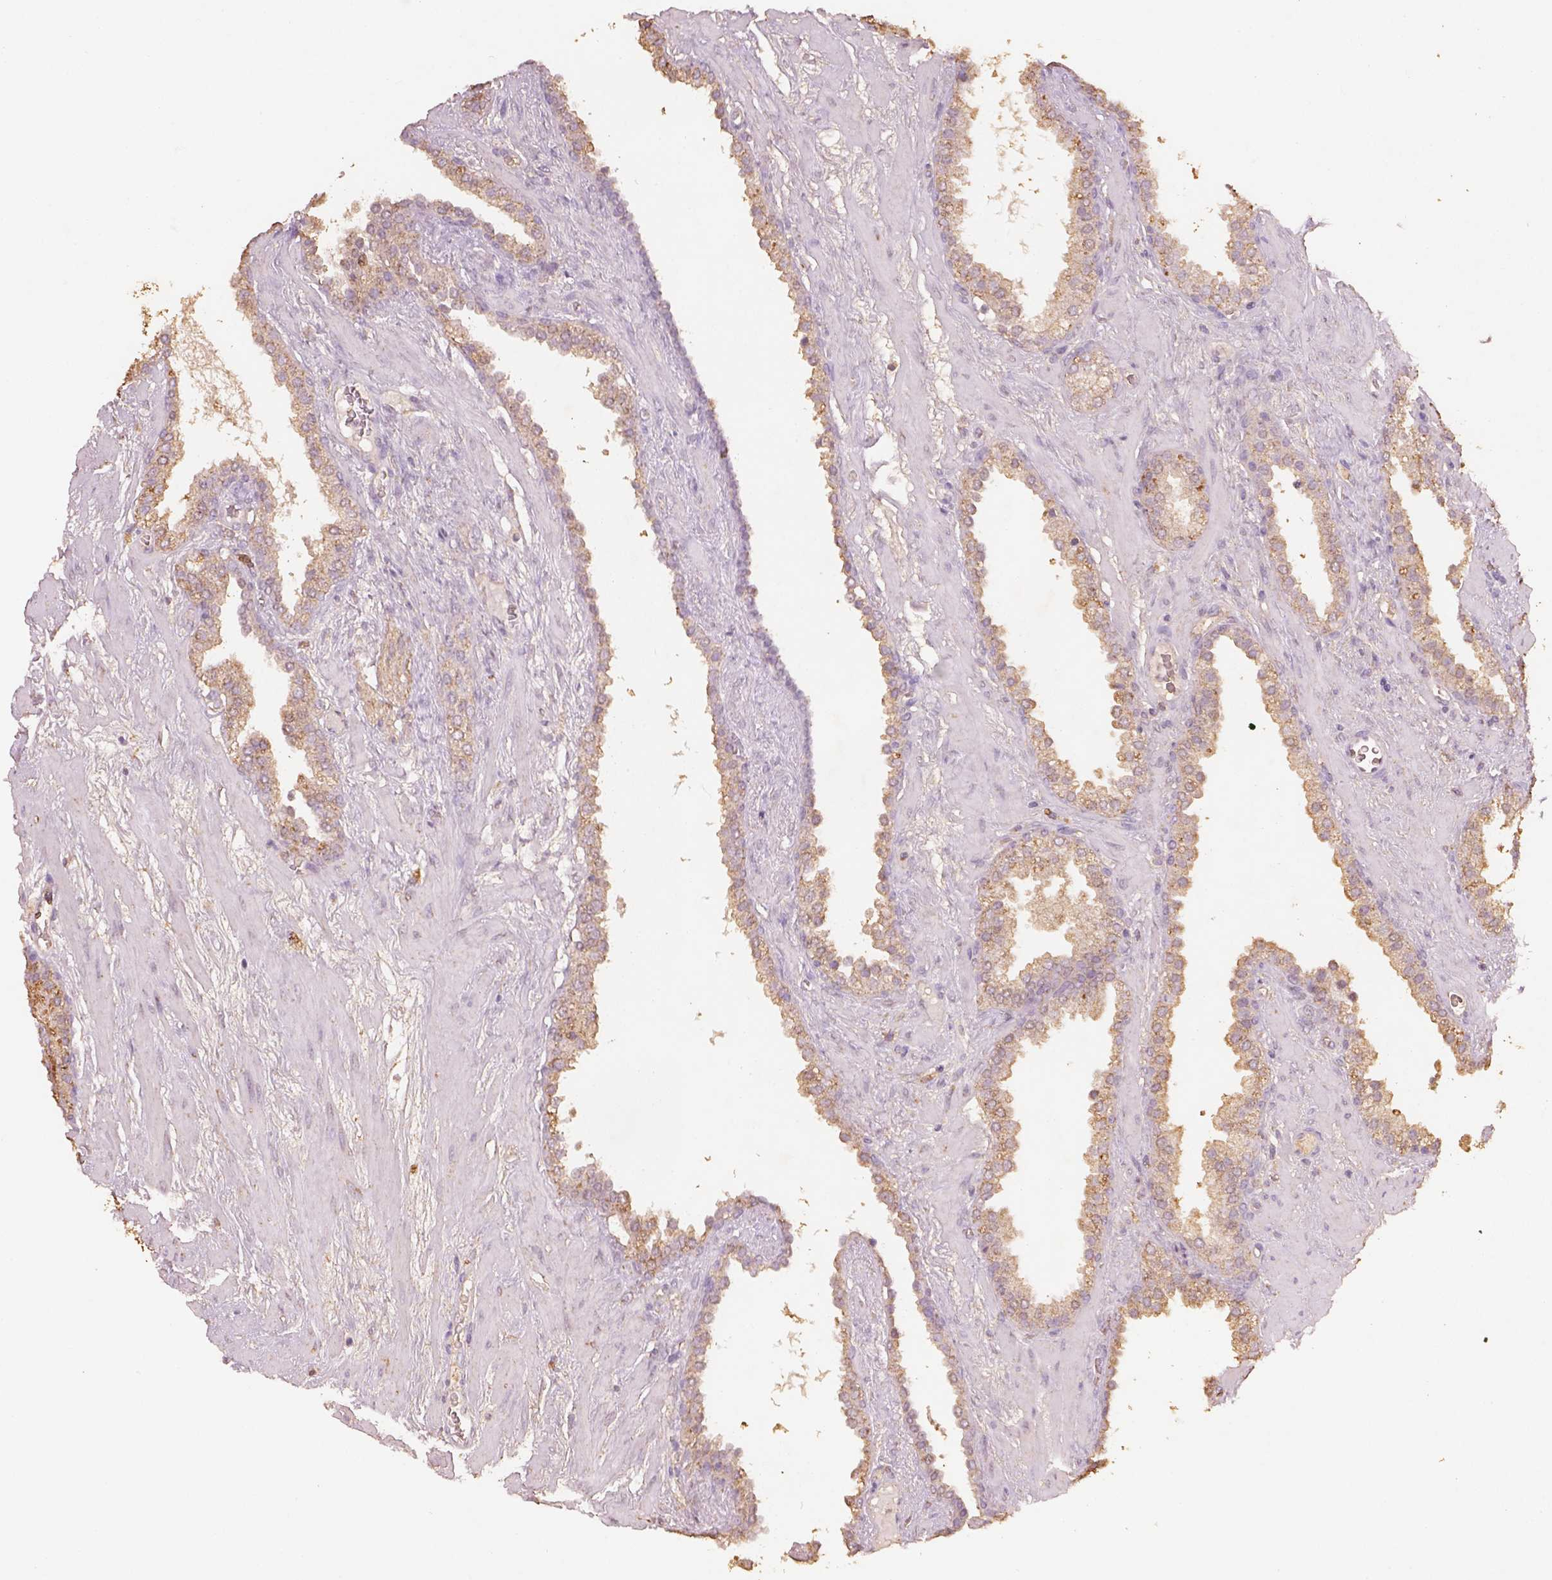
{"staining": {"intensity": "weak", "quantity": "25%-75%", "location": "cytoplasmic/membranous"}, "tissue": "prostate cancer", "cell_type": "Tumor cells", "image_type": "cancer", "snomed": [{"axis": "morphology", "description": "Adenocarcinoma, Low grade"}, {"axis": "topography", "description": "Prostate"}], "caption": "Protein expression analysis of human prostate adenocarcinoma (low-grade) reveals weak cytoplasmic/membranous staining in approximately 25%-75% of tumor cells. The staining is performed using DAB brown chromogen to label protein expression. The nuclei are counter-stained blue using hematoxylin.", "gene": "AP2B1", "patient": {"sex": "male", "age": 62}}